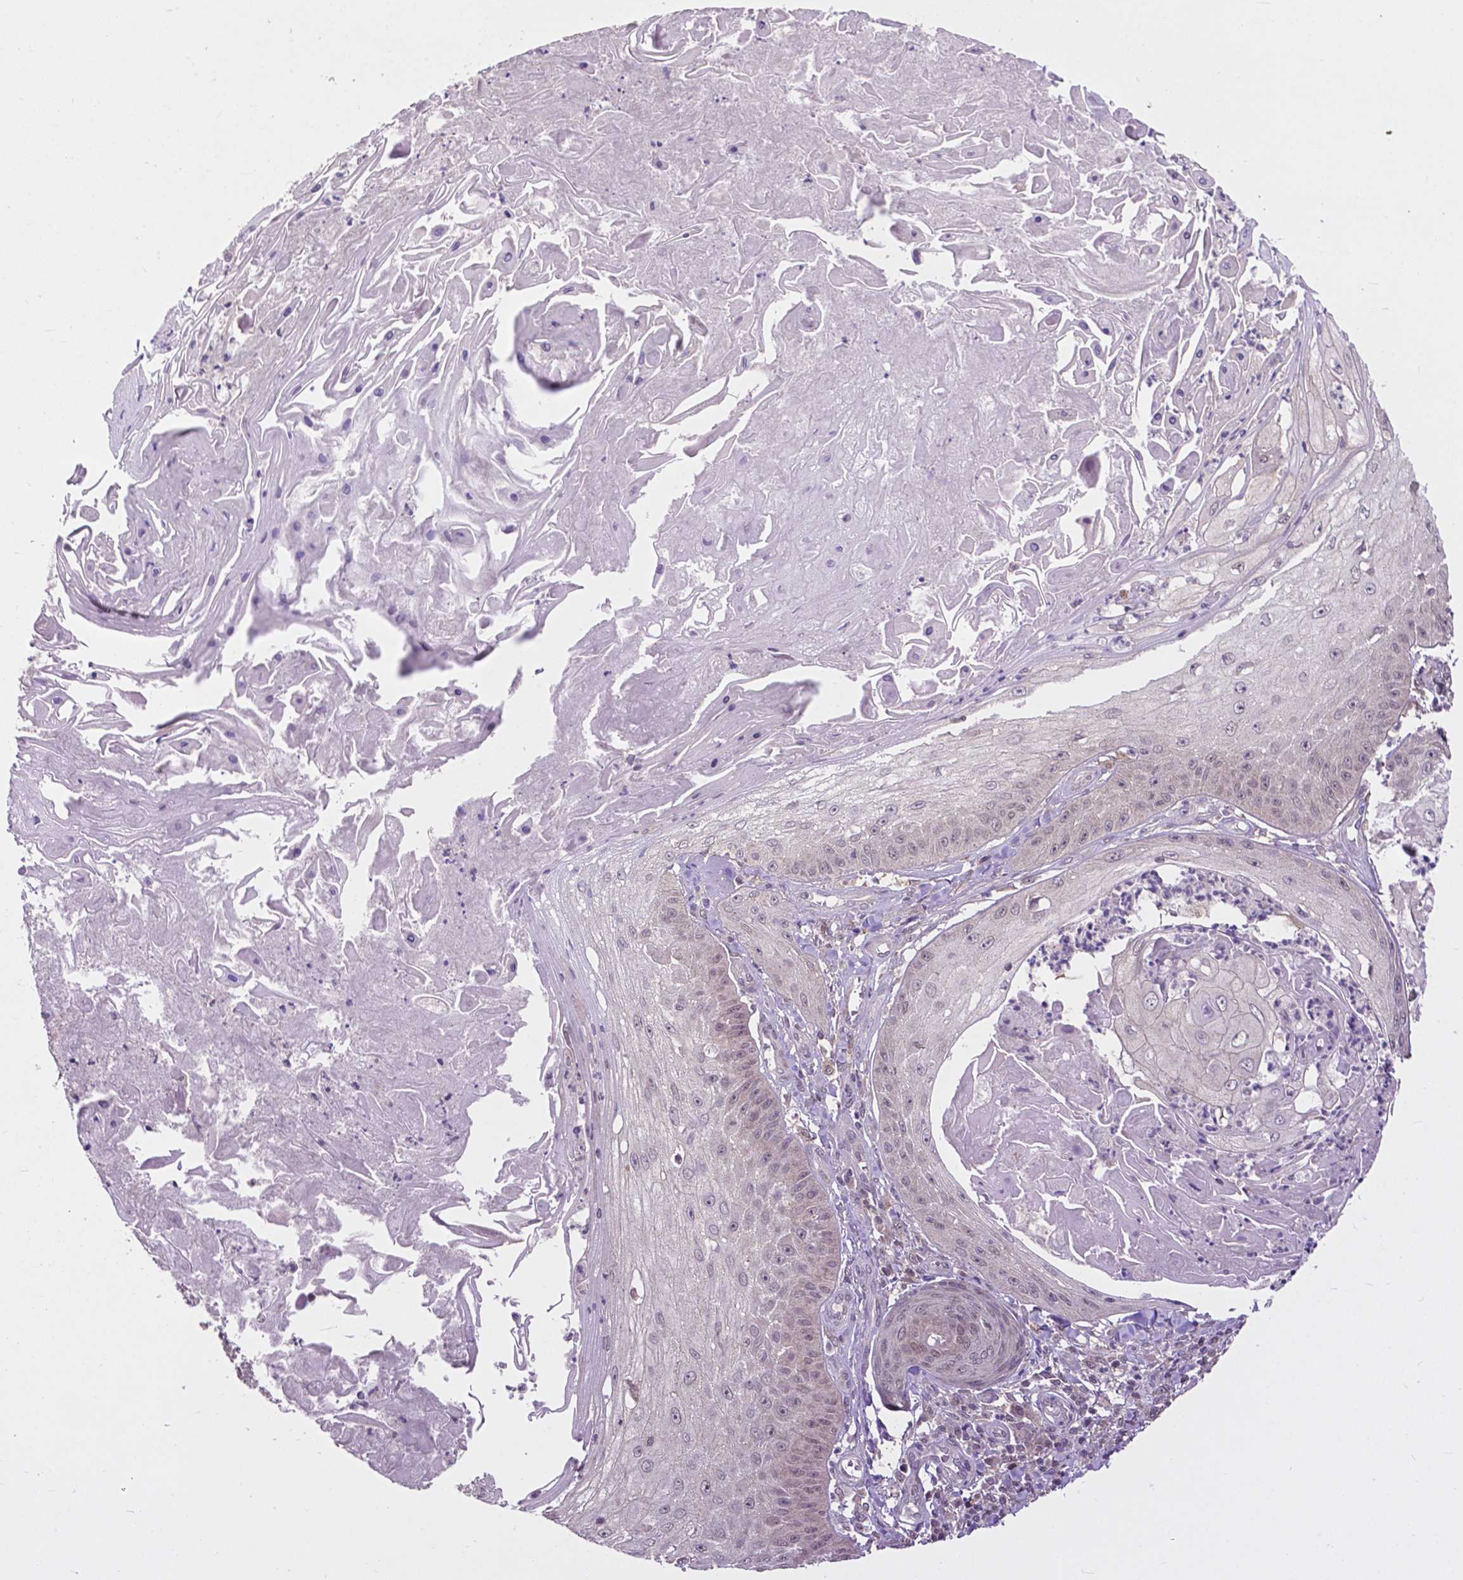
{"staining": {"intensity": "weak", "quantity": "<25%", "location": "nuclear"}, "tissue": "skin cancer", "cell_type": "Tumor cells", "image_type": "cancer", "snomed": [{"axis": "morphology", "description": "Squamous cell carcinoma, NOS"}, {"axis": "topography", "description": "Skin"}], "caption": "A photomicrograph of squamous cell carcinoma (skin) stained for a protein reveals no brown staining in tumor cells.", "gene": "OTUB1", "patient": {"sex": "male", "age": 70}}